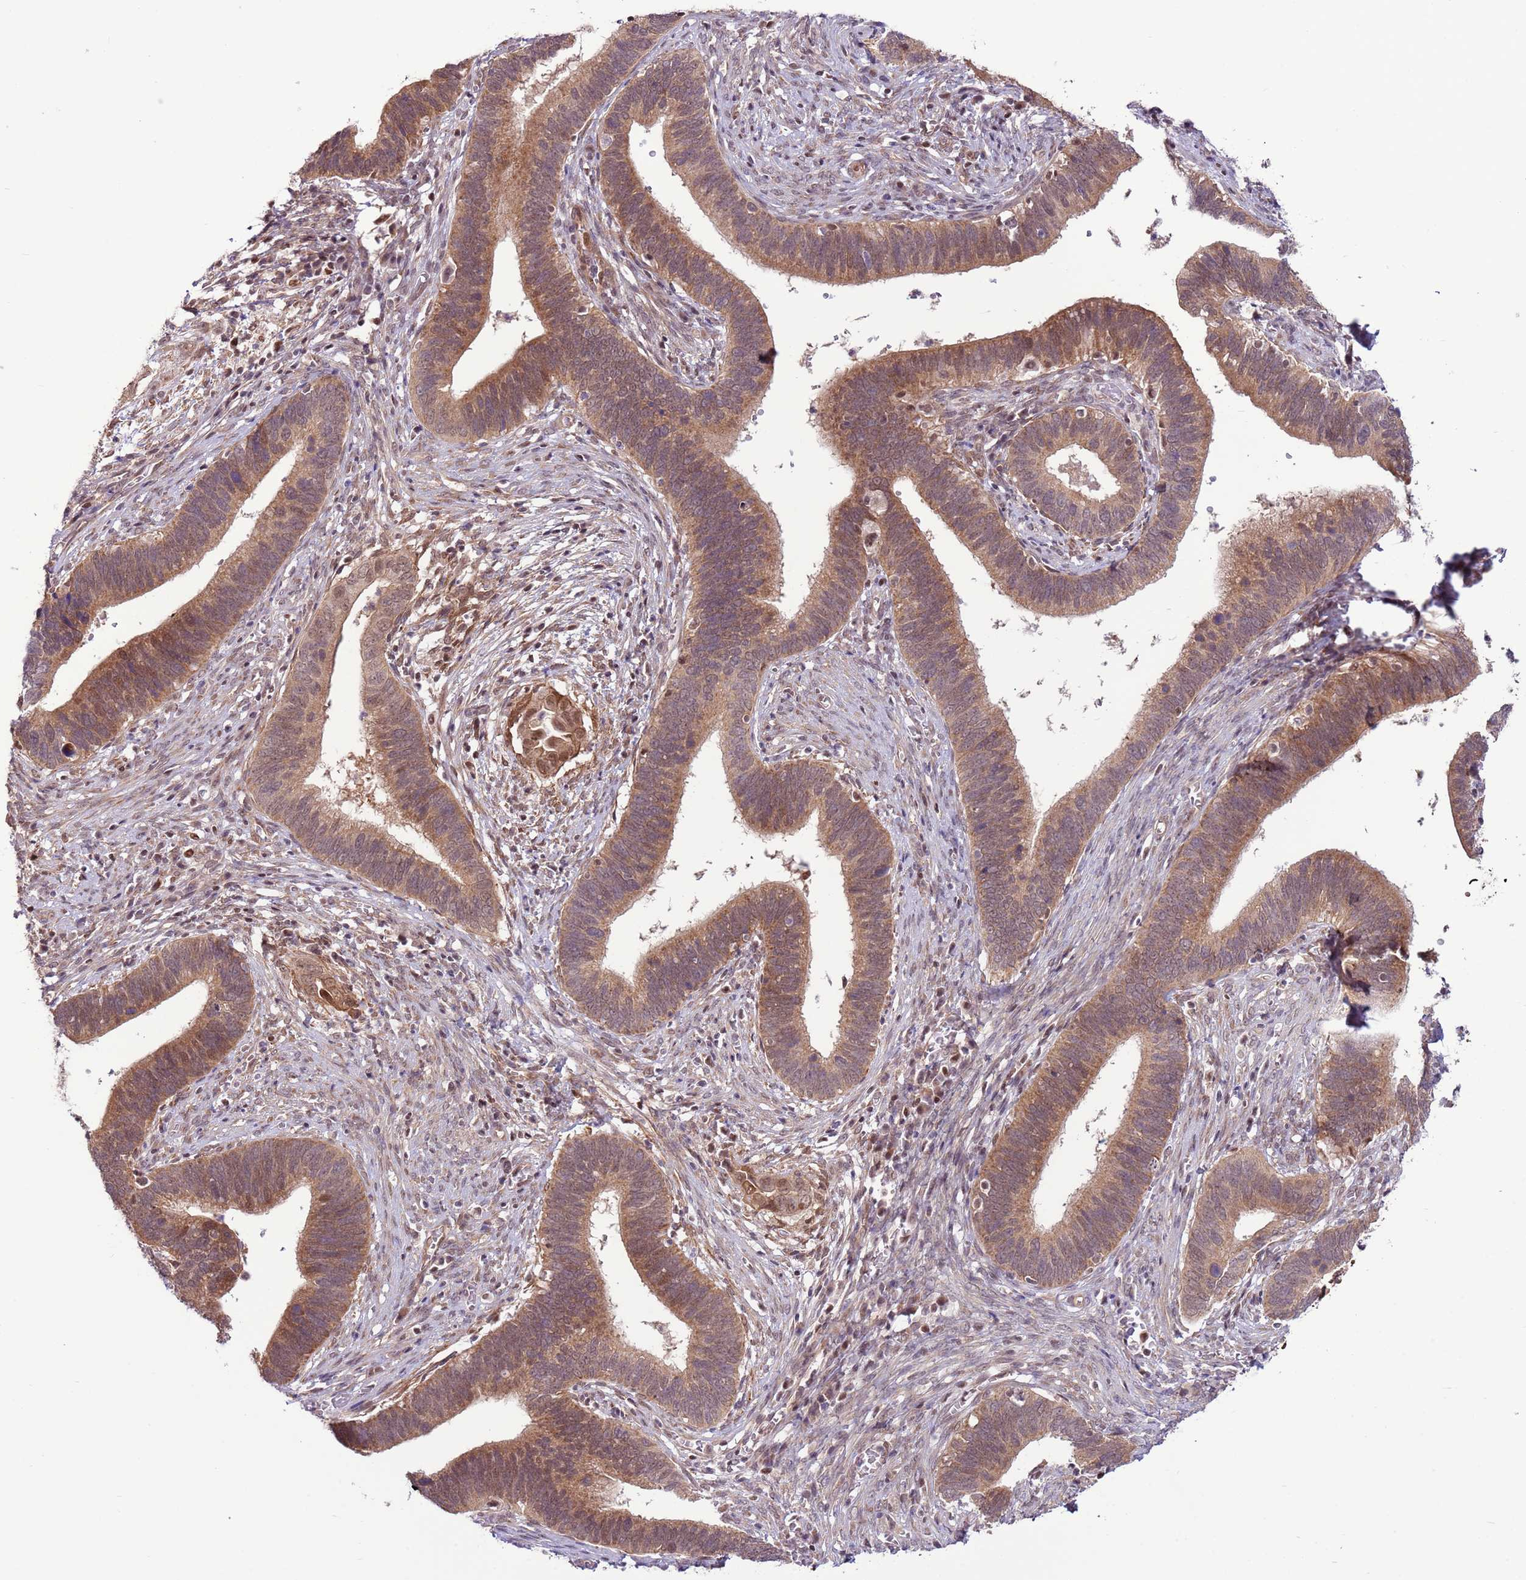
{"staining": {"intensity": "moderate", "quantity": ">75%", "location": "cytoplasmic/membranous"}, "tissue": "cervical cancer", "cell_type": "Tumor cells", "image_type": "cancer", "snomed": [{"axis": "morphology", "description": "Adenocarcinoma, NOS"}, {"axis": "topography", "description": "Cervix"}], "caption": "Adenocarcinoma (cervical) was stained to show a protein in brown. There is medium levels of moderate cytoplasmic/membranous positivity in about >75% of tumor cells.", "gene": "DCAF4", "patient": {"sex": "female", "age": 42}}